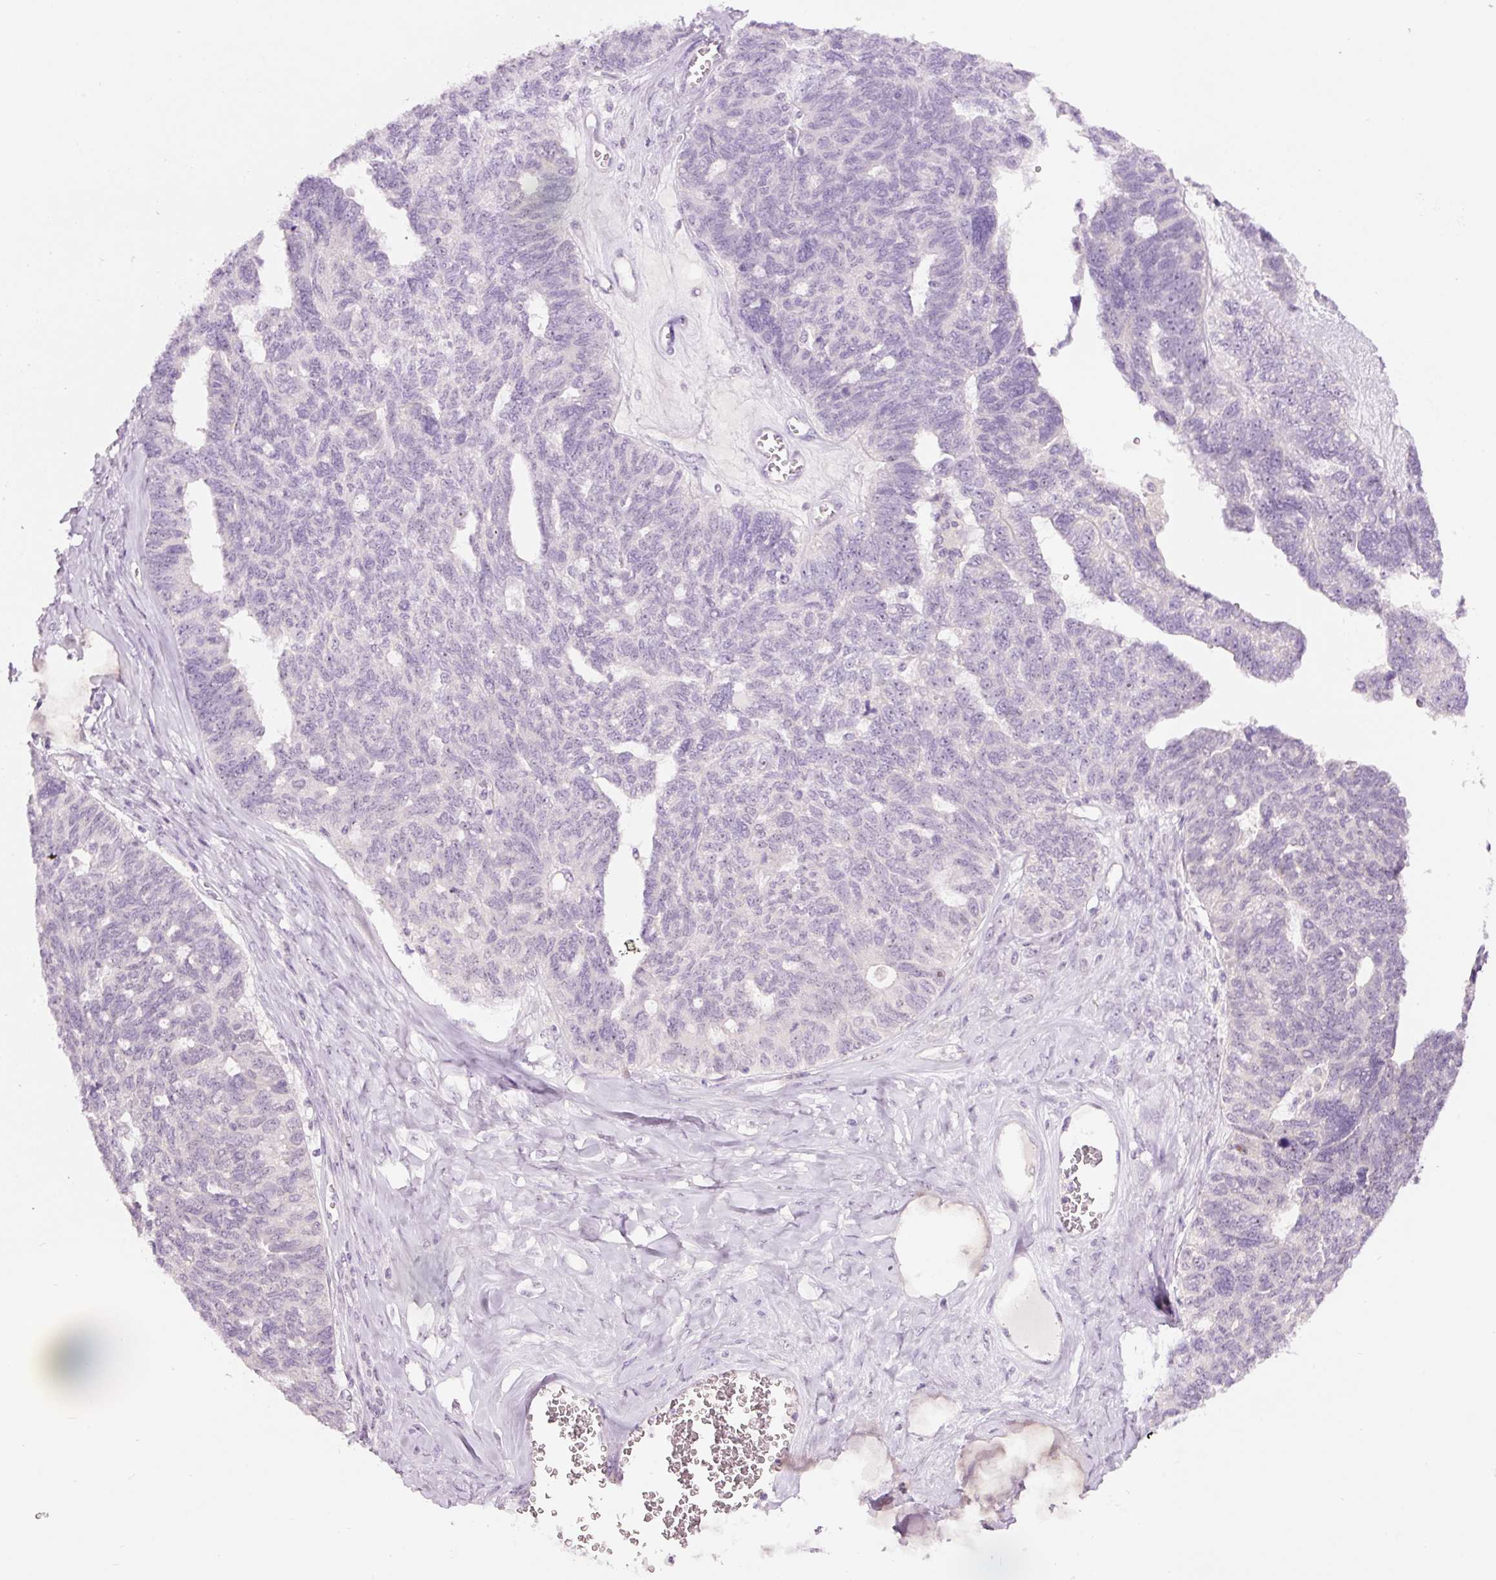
{"staining": {"intensity": "negative", "quantity": "none", "location": "none"}, "tissue": "ovarian cancer", "cell_type": "Tumor cells", "image_type": "cancer", "snomed": [{"axis": "morphology", "description": "Cystadenocarcinoma, serous, NOS"}, {"axis": "topography", "description": "Ovary"}], "caption": "Immunohistochemistry (IHC) histopathology image of neoplastic tissue: serous cystadenocarcinoma (ovarian) stained with DAB (3,3'-diaminobenzidine) demonstrates no significant protein positivity in tumor cells.", "gene": "GCG", "patient": {"sex": "female", "age": 79}}